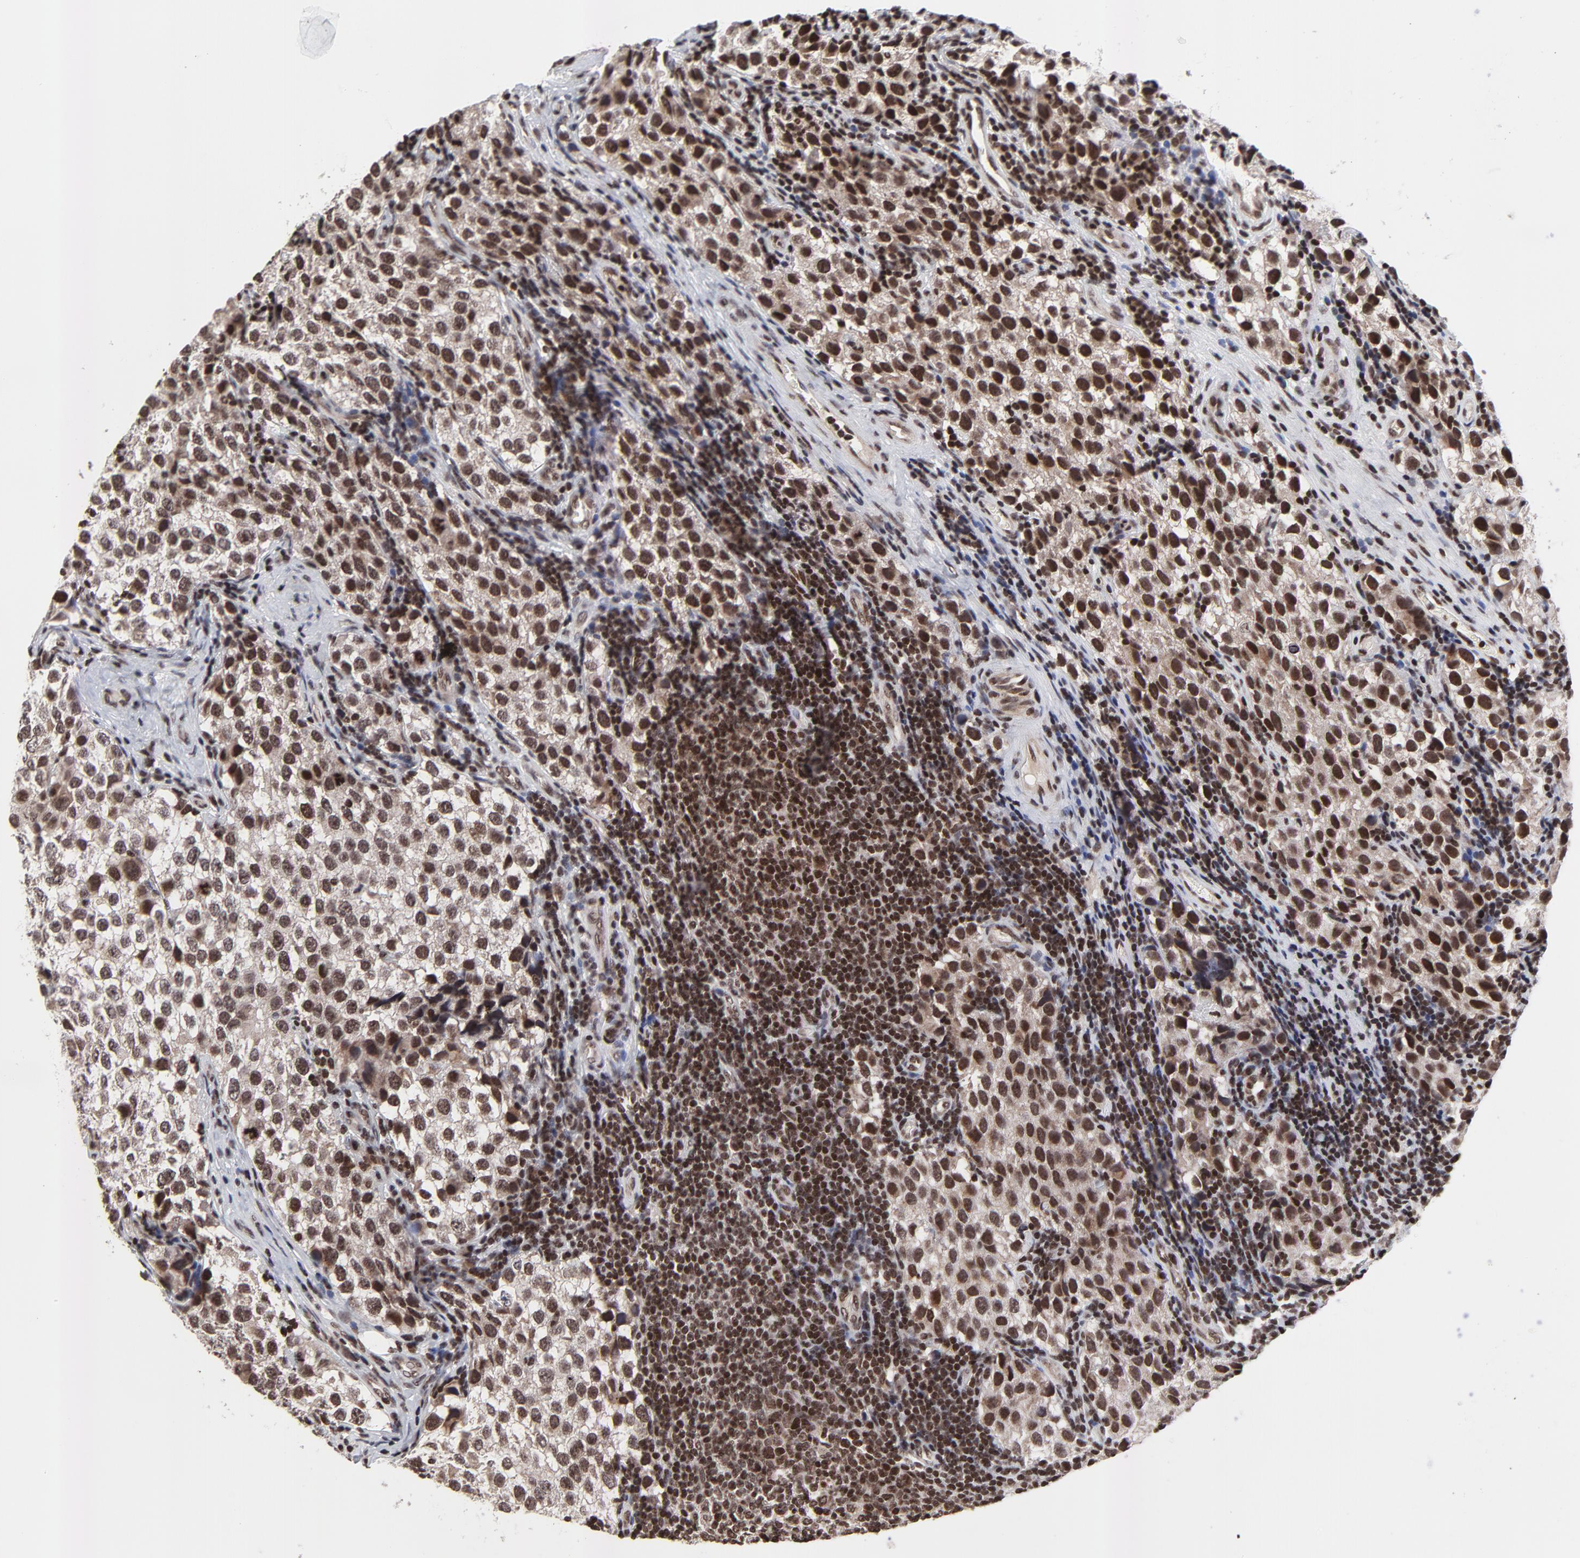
{"staining": {"intensity": "strong", "quantity": ">75%", "location": "cytoplasmic/membranous,nuclear"}, "tissue": "testis cancer", "cell_type": "Tumor cells", "image_type": "cancer", "snomed": [{"axis": "morphology", "description": "Seminoma, NOS"}, {"axis": "topography", "description": "Testis"}], "caption": "Immunohistochemistry micrograph of neoplastic tissue: human testis seminoma stained using immunohistochemistry demonstrates high levels of strong protein expression localized specifically in the cytoplasmic/membranous and nuclear of tumor cells, appearing as a cytoplasmic/membranous and nuclear brown color.", "gene": "ZNF777", "patient": {"sex": "male", "age": 39}}